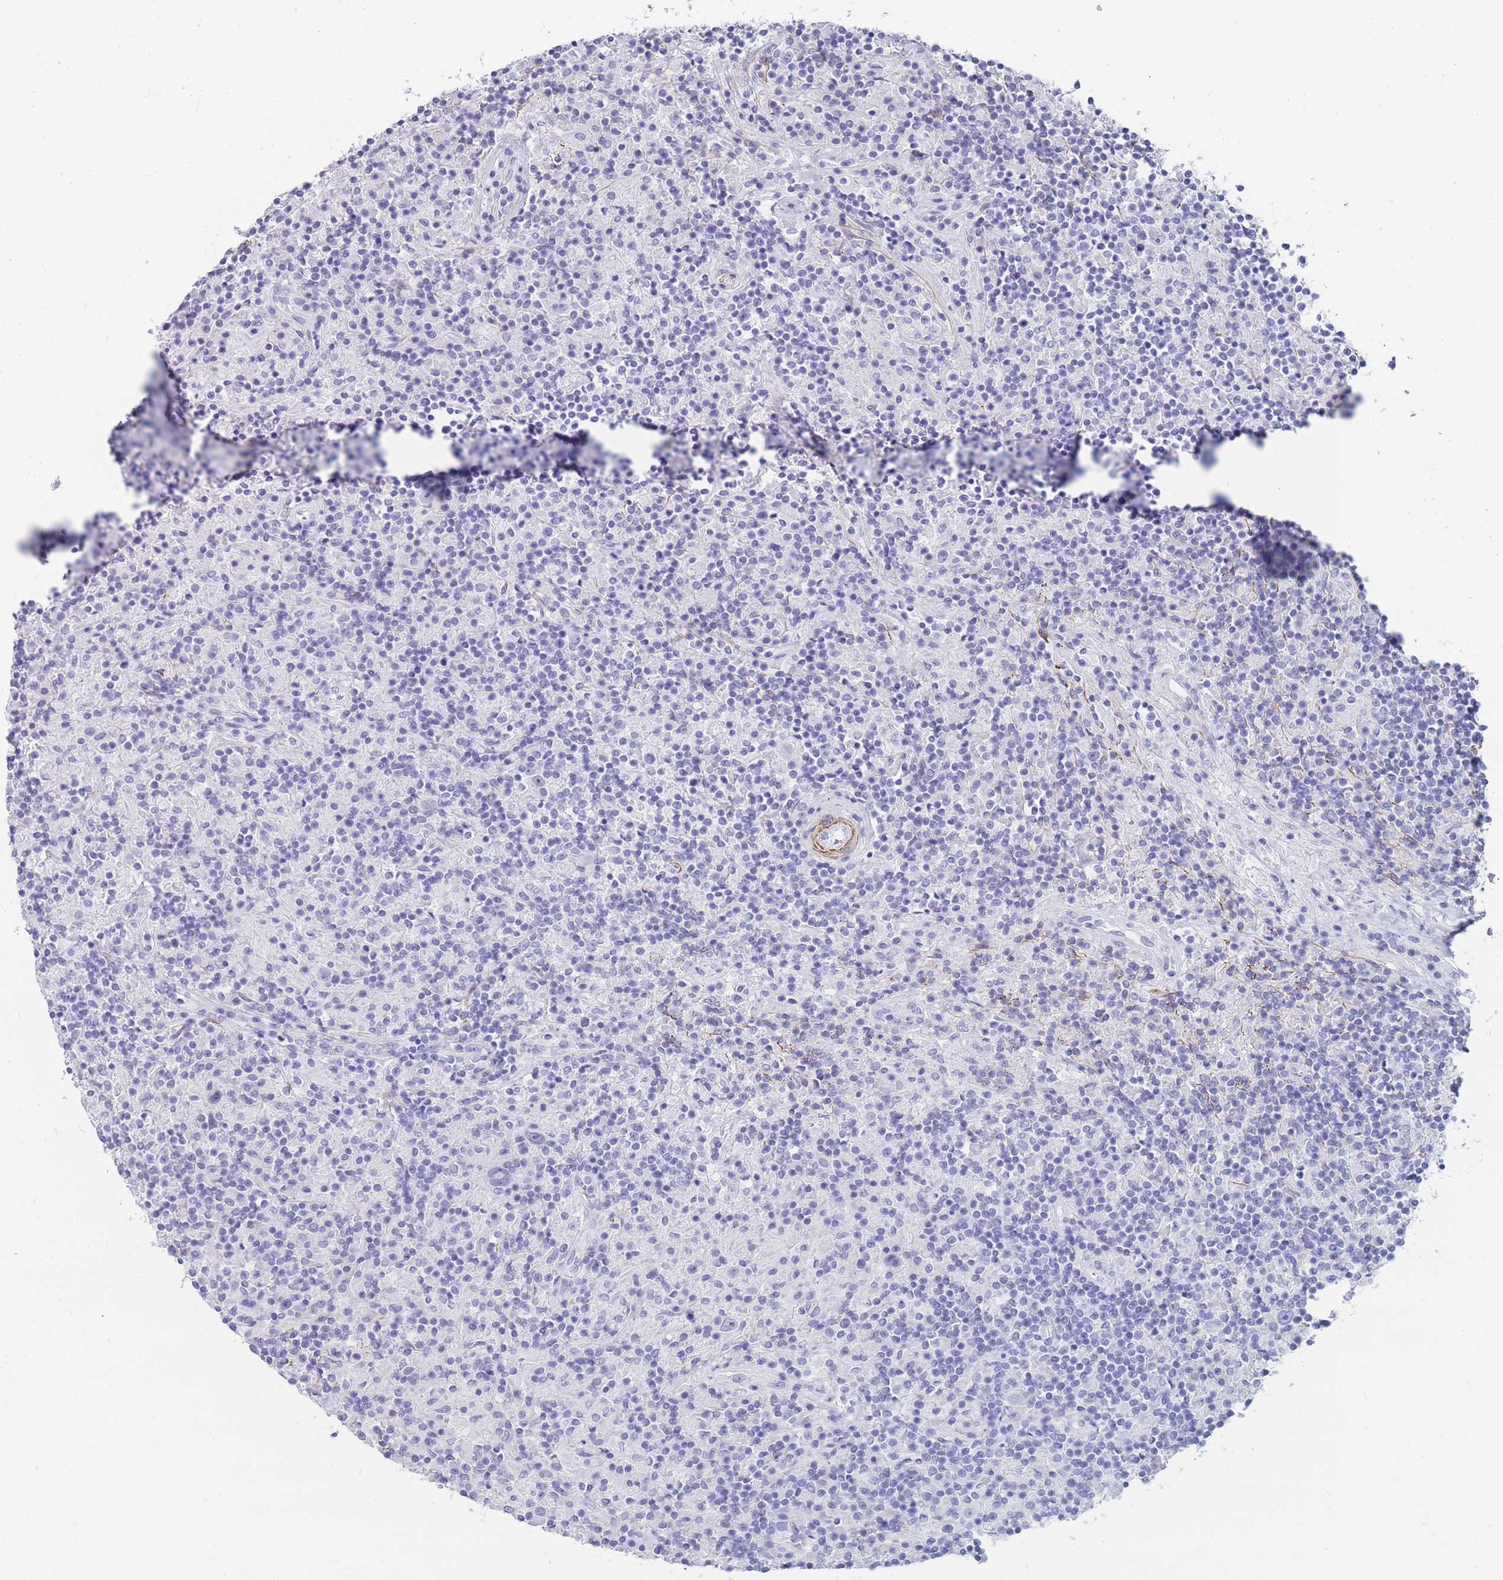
{"staining": {"intensity": "negative", "quantity": "none", "location": "none"}, "tissue": "lymphoma", "cell_type": "Tumor cells", "image_type": "cancer", "snomed": [{"axis": "morphology", "description": "Hodgkin's disease, NOS"}, {"axis": "topography", "description": "Lymph node"}], "caption": "DAB (3,3'-diaminobenzidine) immunohistochemical staining of Hodgkin's disease exhibits no significant staining in tumor cells.", "gene": "FPGS", "patient": {"sex": "male", "age": 70}}